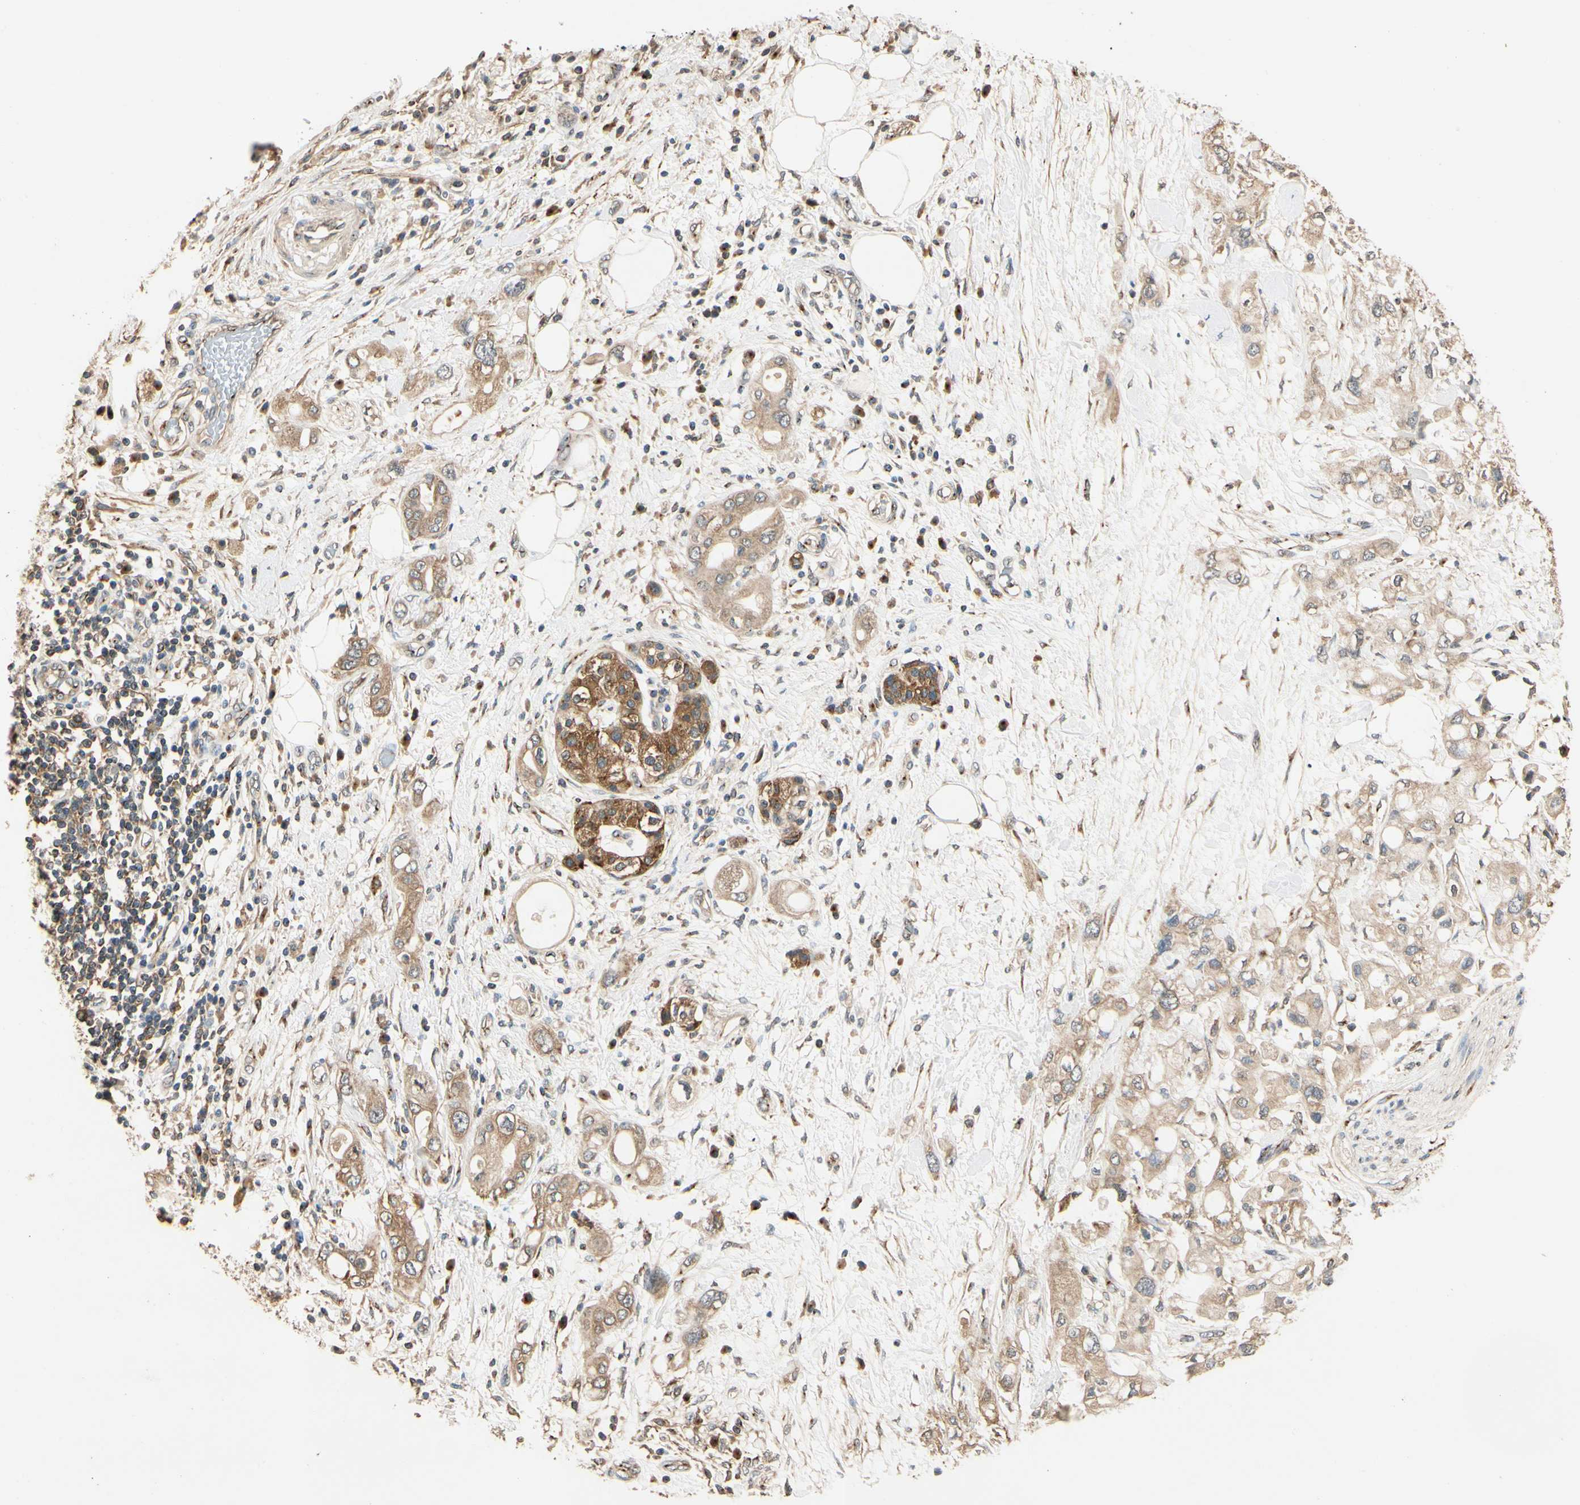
{"staining": {"intensity": "moderate", "quantity": ">75%", "location": "cytoplasmic/membranous"}, "tissue": "pancreatic cancer", "cell_type": "Tumor cells", "image_type": "cancer", "snomed": [{"axis": "morphology", "description": "Adenocarcinoma, NOS"}, {"axis": "topography", "description": "Pancreas"}], "caption": "The immunohistochemical stain shows moderate cytoplasmic/membranous positivity in tumor cells of pancreatic cancer tissue.", "gene": "AKAP9", "patient": {"sex": "female", "age": 56}}